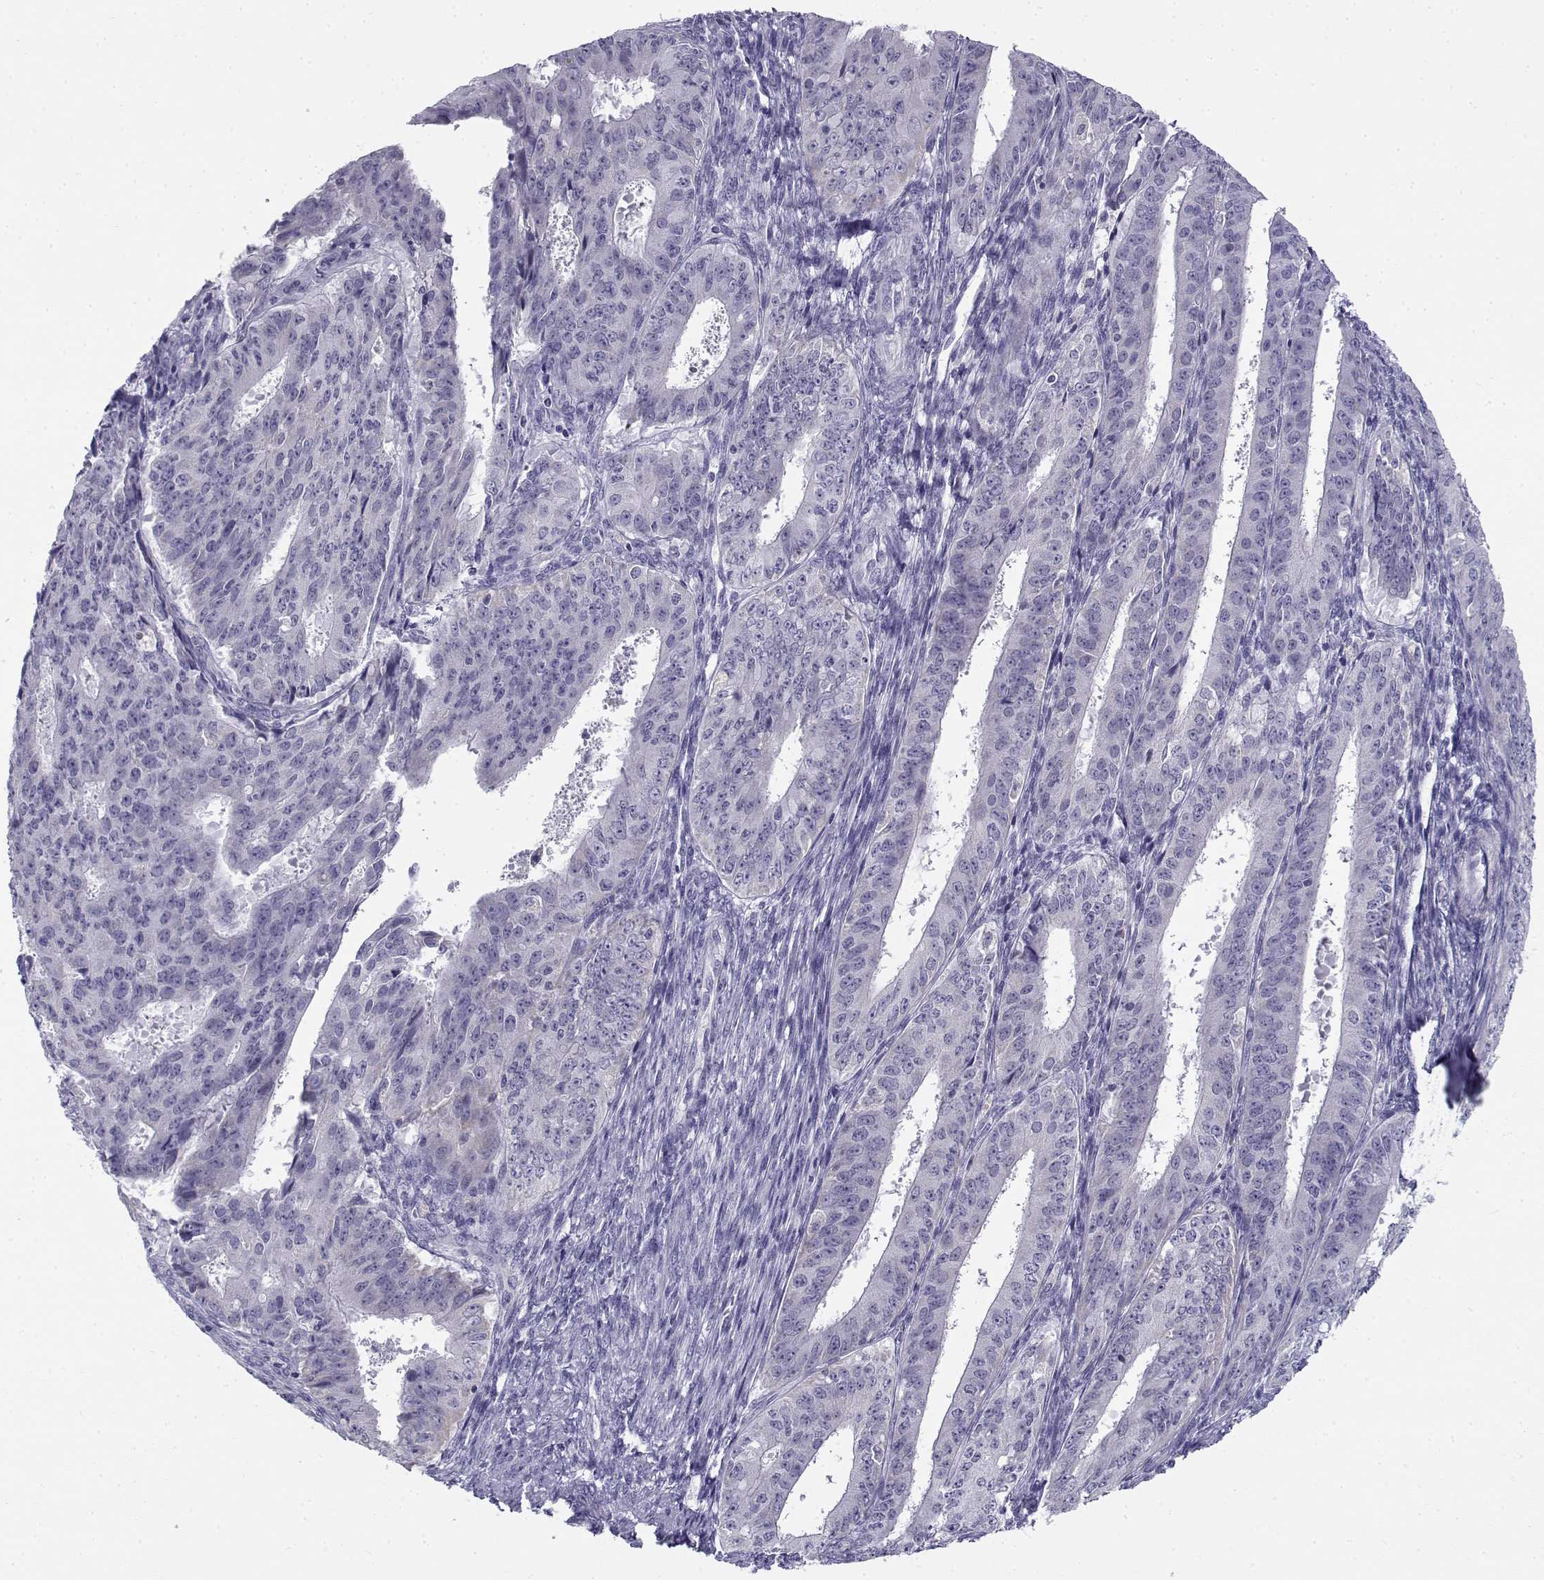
{"staining": {"intensity": "negative", "quantity": "none", "location": "none"}, "tissue": "ovarian cancer", "cell_type": "Tumor cells", "image_type": "cancer", "snomed": [{"axis": "morphology", "description": "Carcinoma, endometroid"}, {"axis": "topography", "description": "Ovary"}], "caption": "Immunohistochemistry micrograph of ovarian endometroid carcinoma stained for a protein (brown), which demonstrates no positivity in tumor cells. The staining is performed using DAB brown chromogen with nuclei counter-stained in using hematoxylin.", "gene": "FAM166A", "patient": {"sex": "female", "age": 42}}